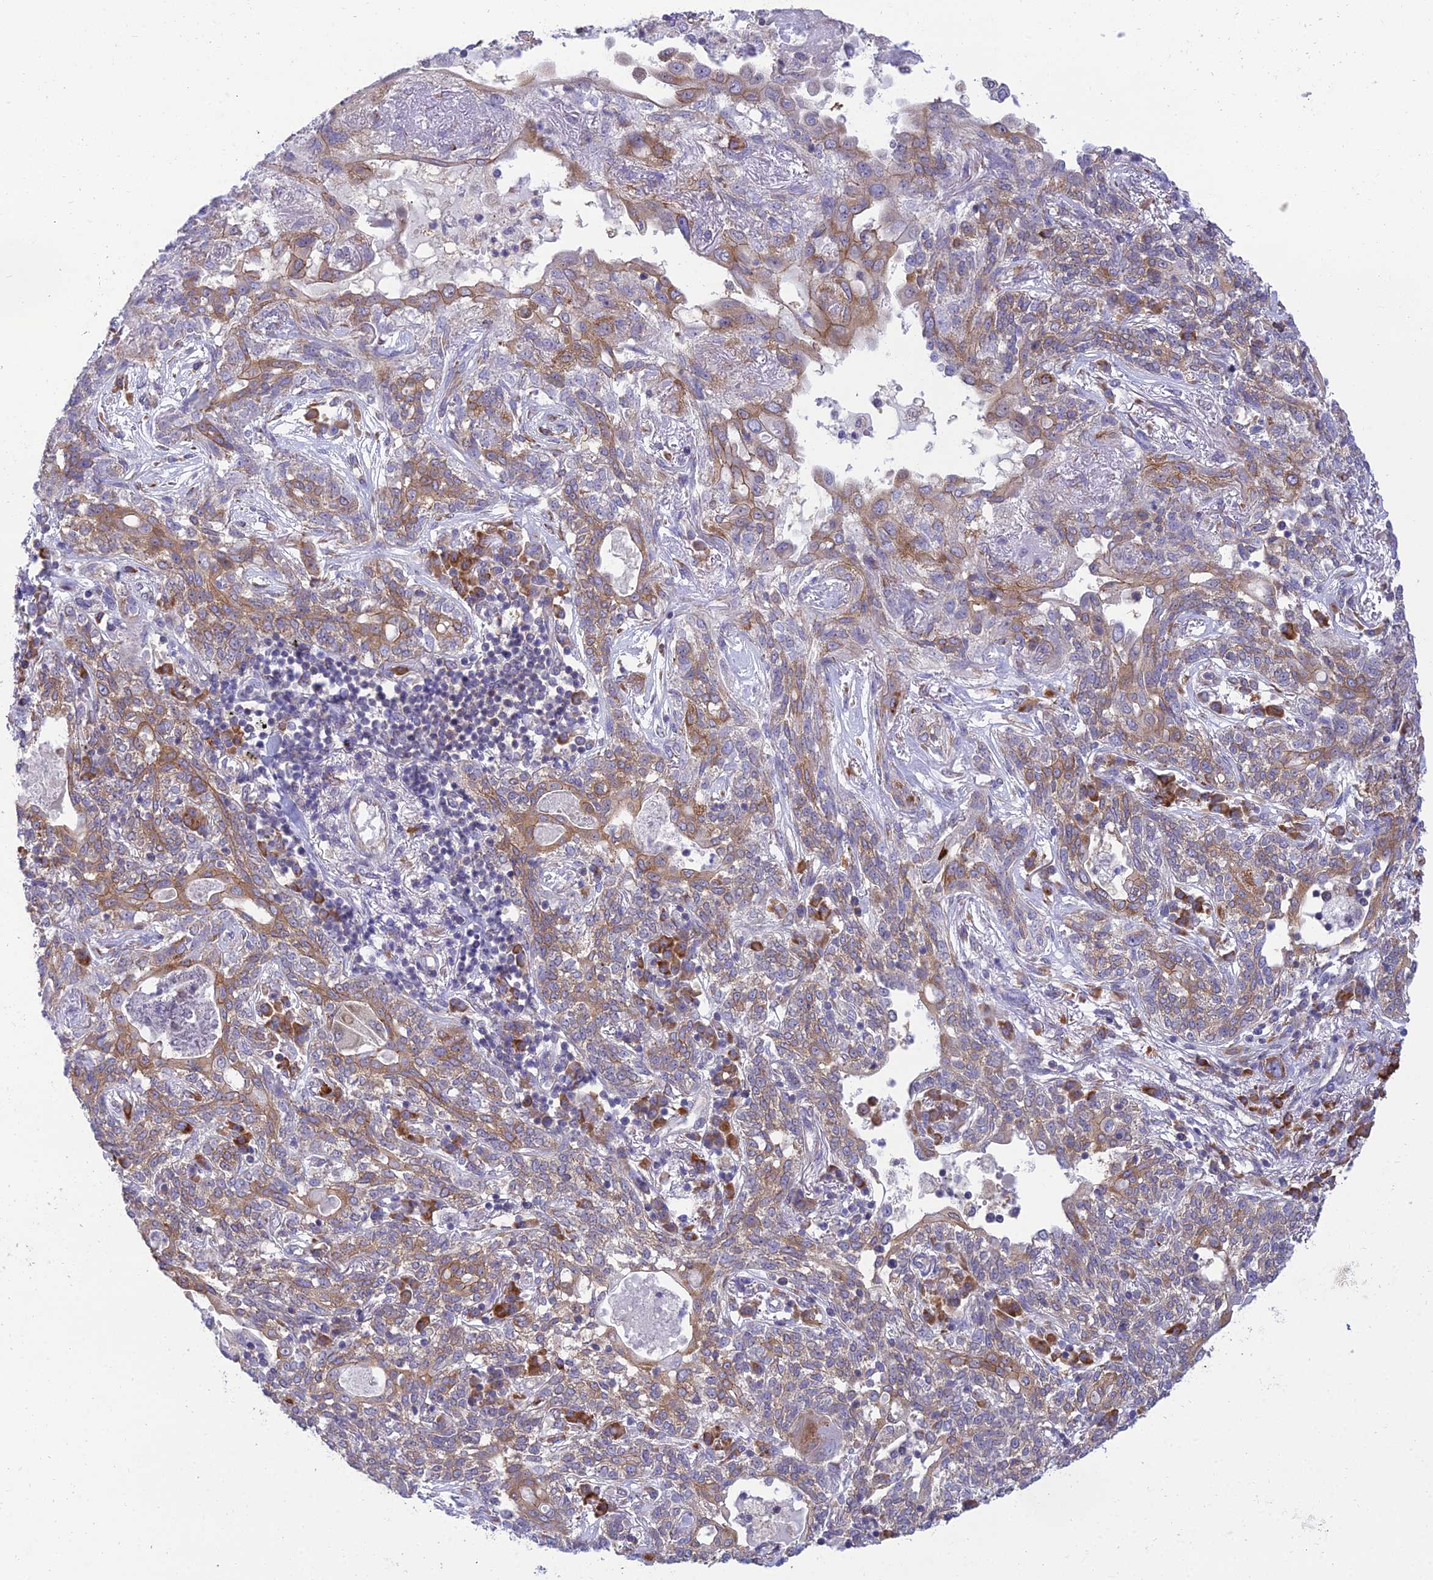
{"staining": {"intensity": "moderate", "quantity": ">75%", "location": "cytoplasmic/membranous"}, "tissue": "lung cancer", "cell_type": "Tumor cells", "image_type": "cancer", "snomed": [{"axis": "morphology", "description": "Squamous cell carcinoma, NOS"}, {"axis": "topography", "description": "Lung"}], "caption": "An IHC histopathology image of neoplastic tissue is shown. Protein staining in brown labels moderate cytoplasmic/membranous positivity in lung cancer (squamous cell carcinoma) within tumor cells. (Brightfield microscopy of DAB IHC at high magnification).", "gene": "CLCN7", "patient": {"sex": "female", "age": 70}}